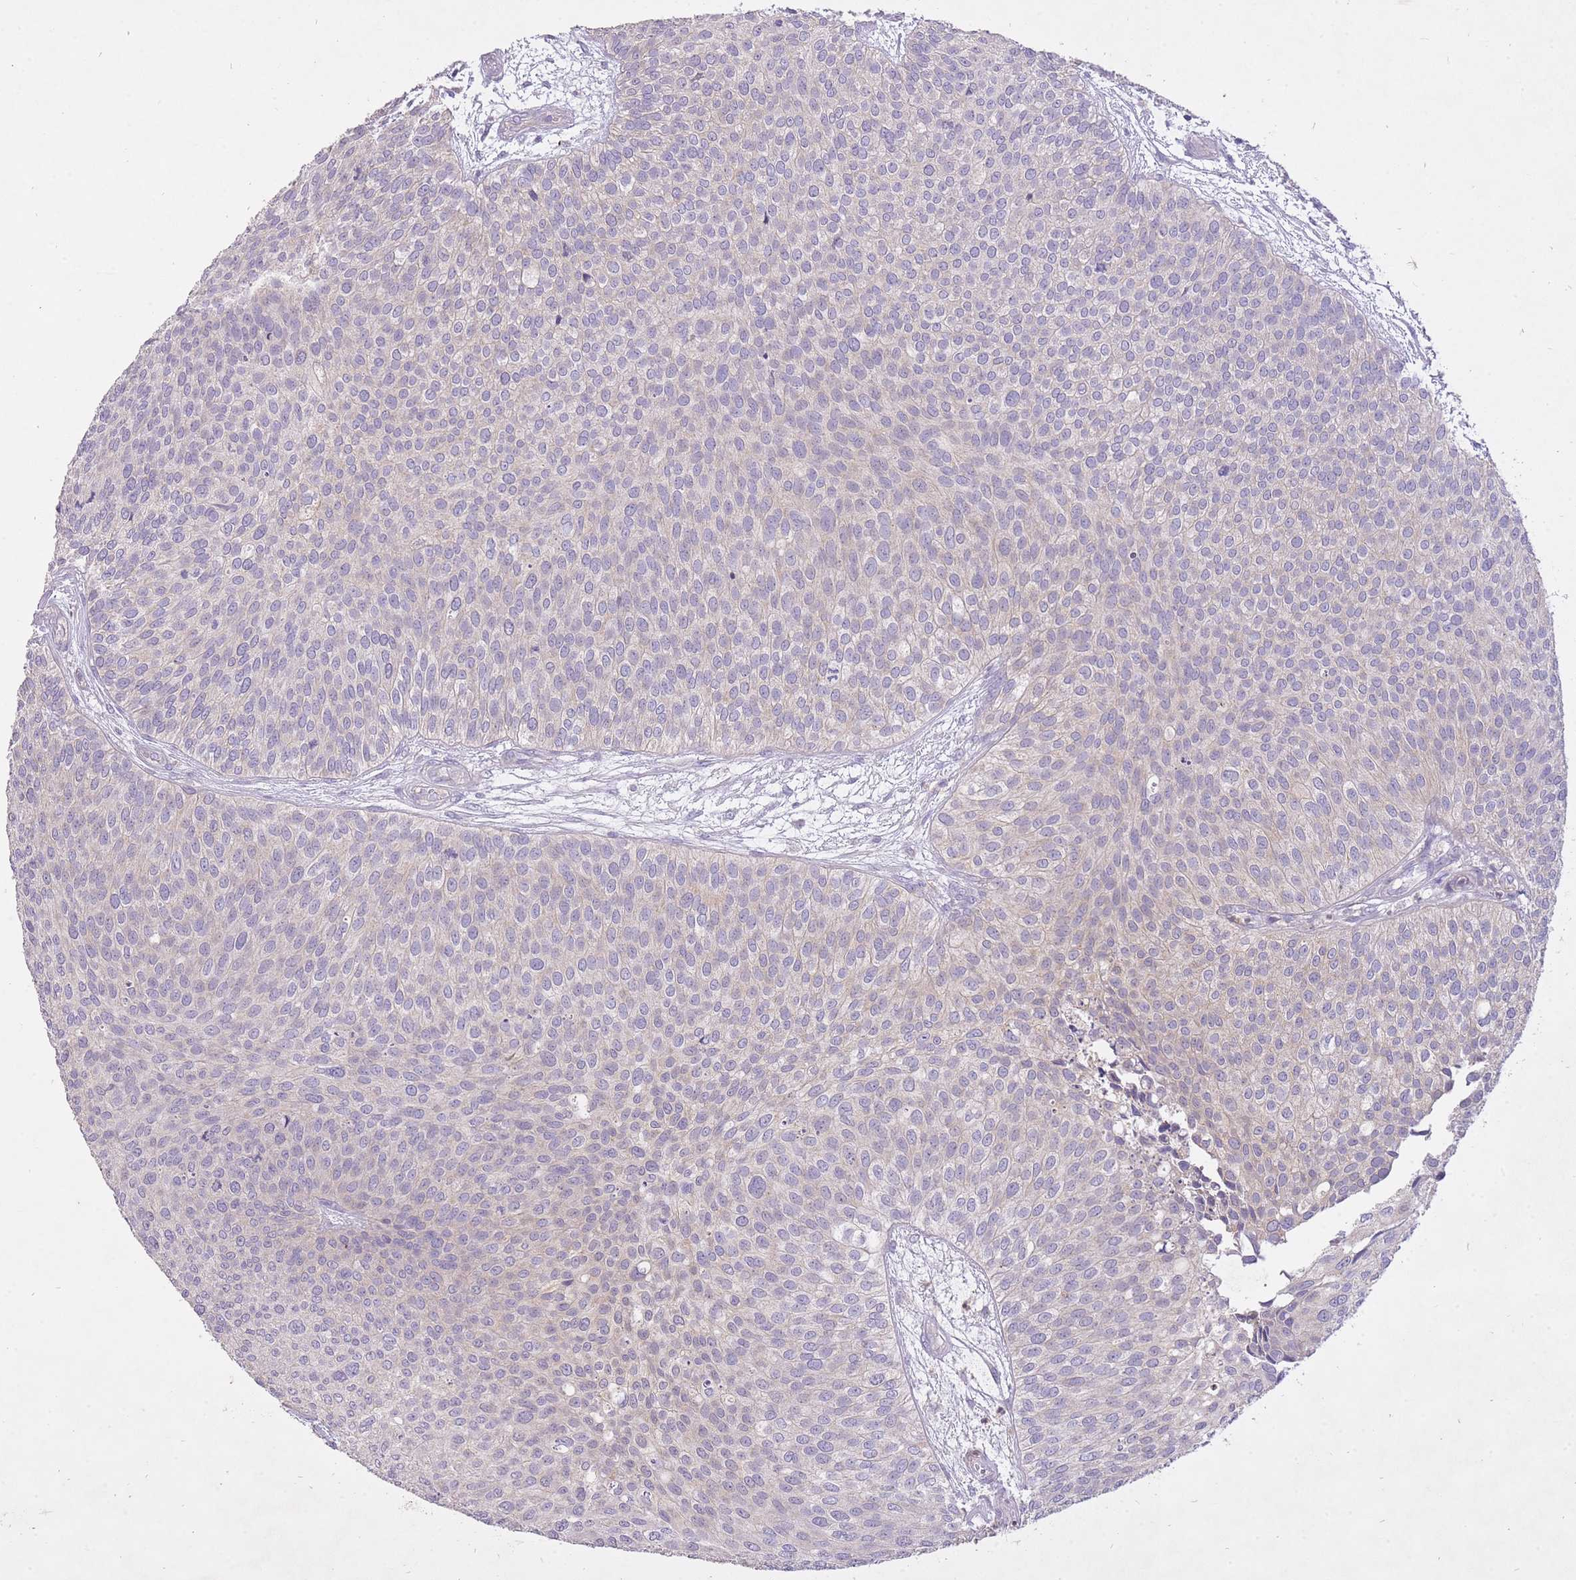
{"staining": {"intensity": "negative", "quantity": "none", "location": "none"}, "tissue": "urothelial cancer", "cell_type": "Tumor cells", "image_type": "cancer", "snomed": [{"axis": "morphology", "description": "Urothelial carcinoma, Low grade"}, {"axis": "topography", "description": "Urinary bladder"}], "caption": "Immunohistochemistry (IHC) micrograph of urothelial carcinoma (low-grade) stained for a protein (brown), which reveals no positivity in tumor cells.", "gene": "FRG2C", "patient": {"sex": "male", "age": 84}}